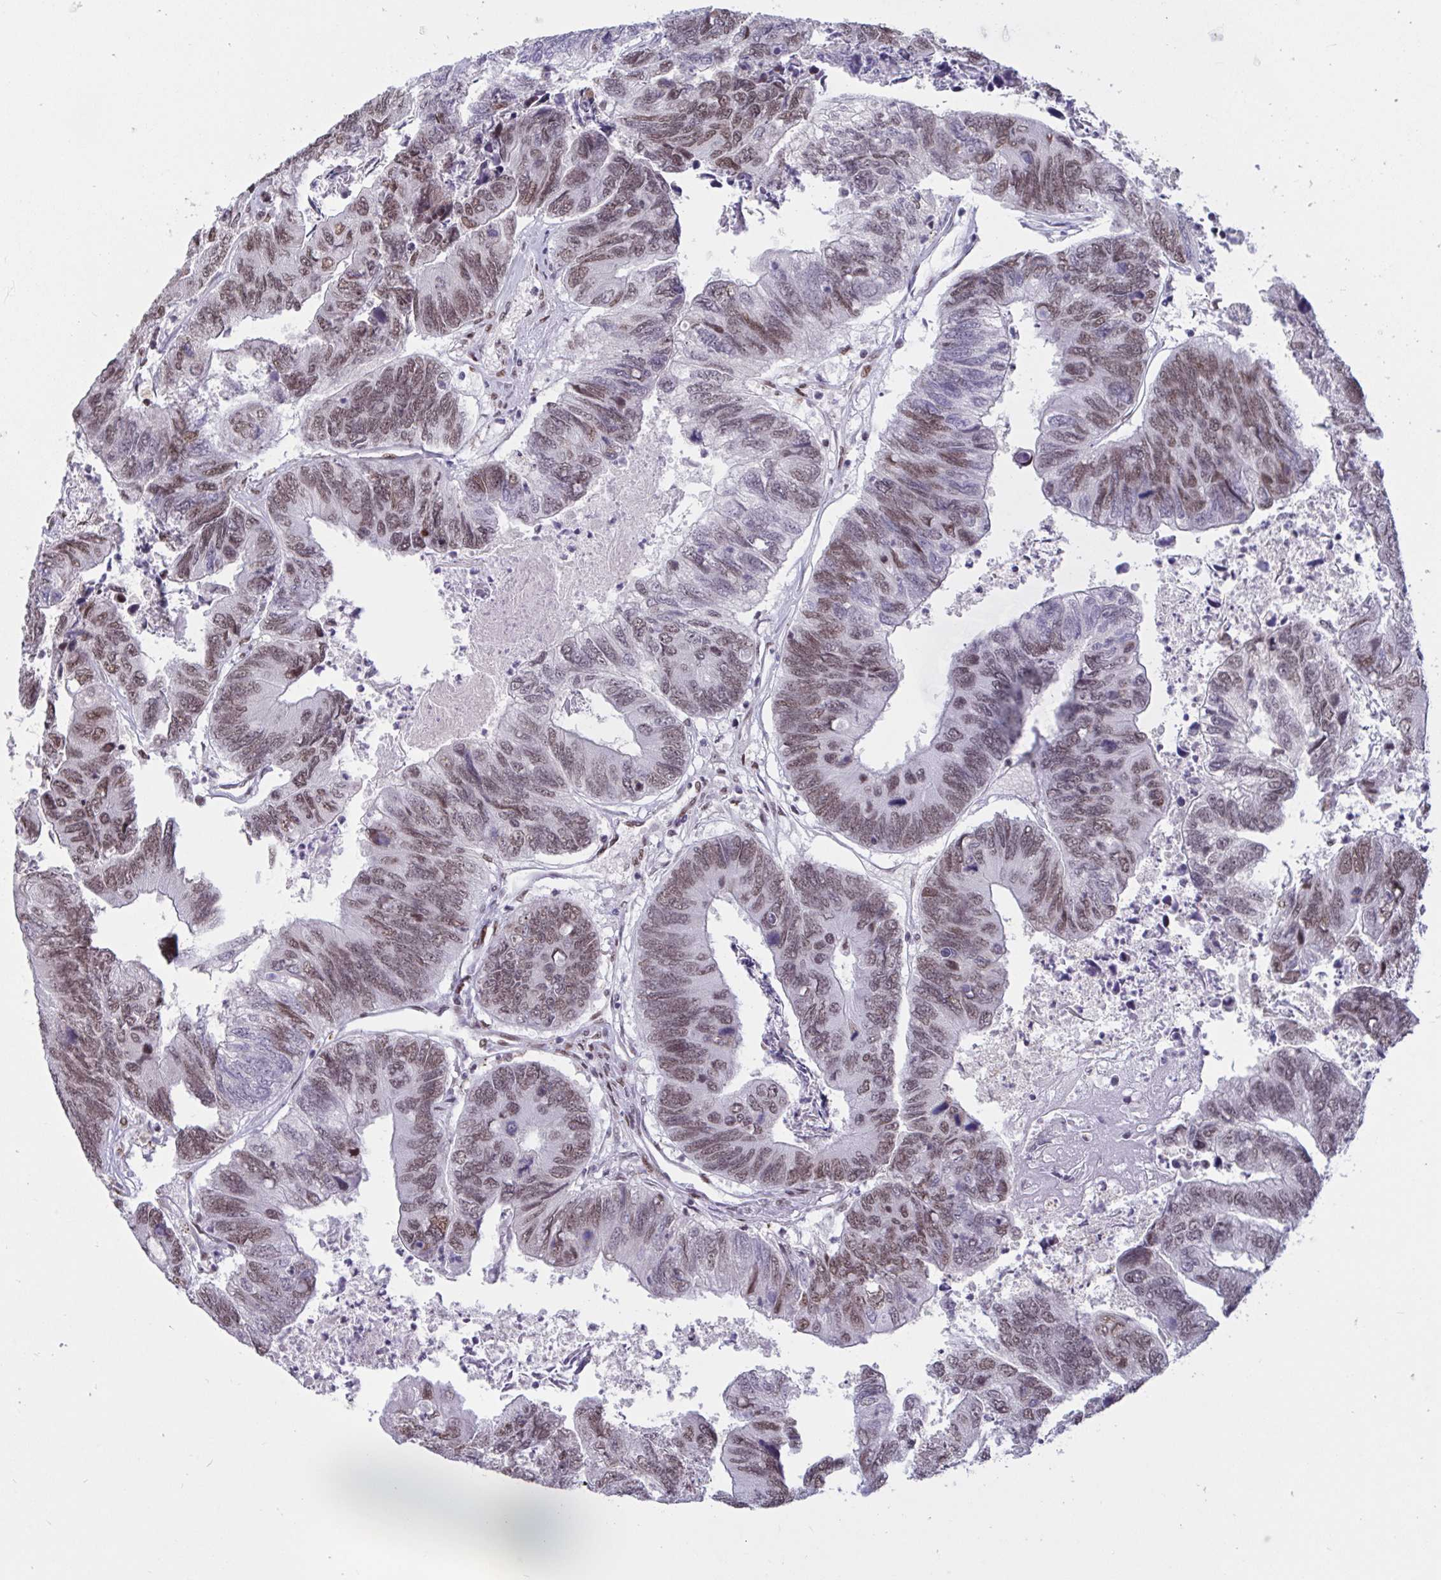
{"staining": {"intensity": "moderate", "quantity": ">75%", "location": "nuclear"}, "tissue": "colorectal cancer", "cell_type": "Tumor cells", "image_type": "cancer", "snomed": [{"axis": "morphology", "description": "Adenocarcinoma, NOS"}, {"axis": "topography", "description": "Colon"}], "caption": "Brown immunohistochemical staining in colorectal adenocarcinoma shows moderate nuclear positivity in approximately >75% of tumor cells.", "gene": "CBFA2T2", "patient": {"sex": "female", "age": 67}}